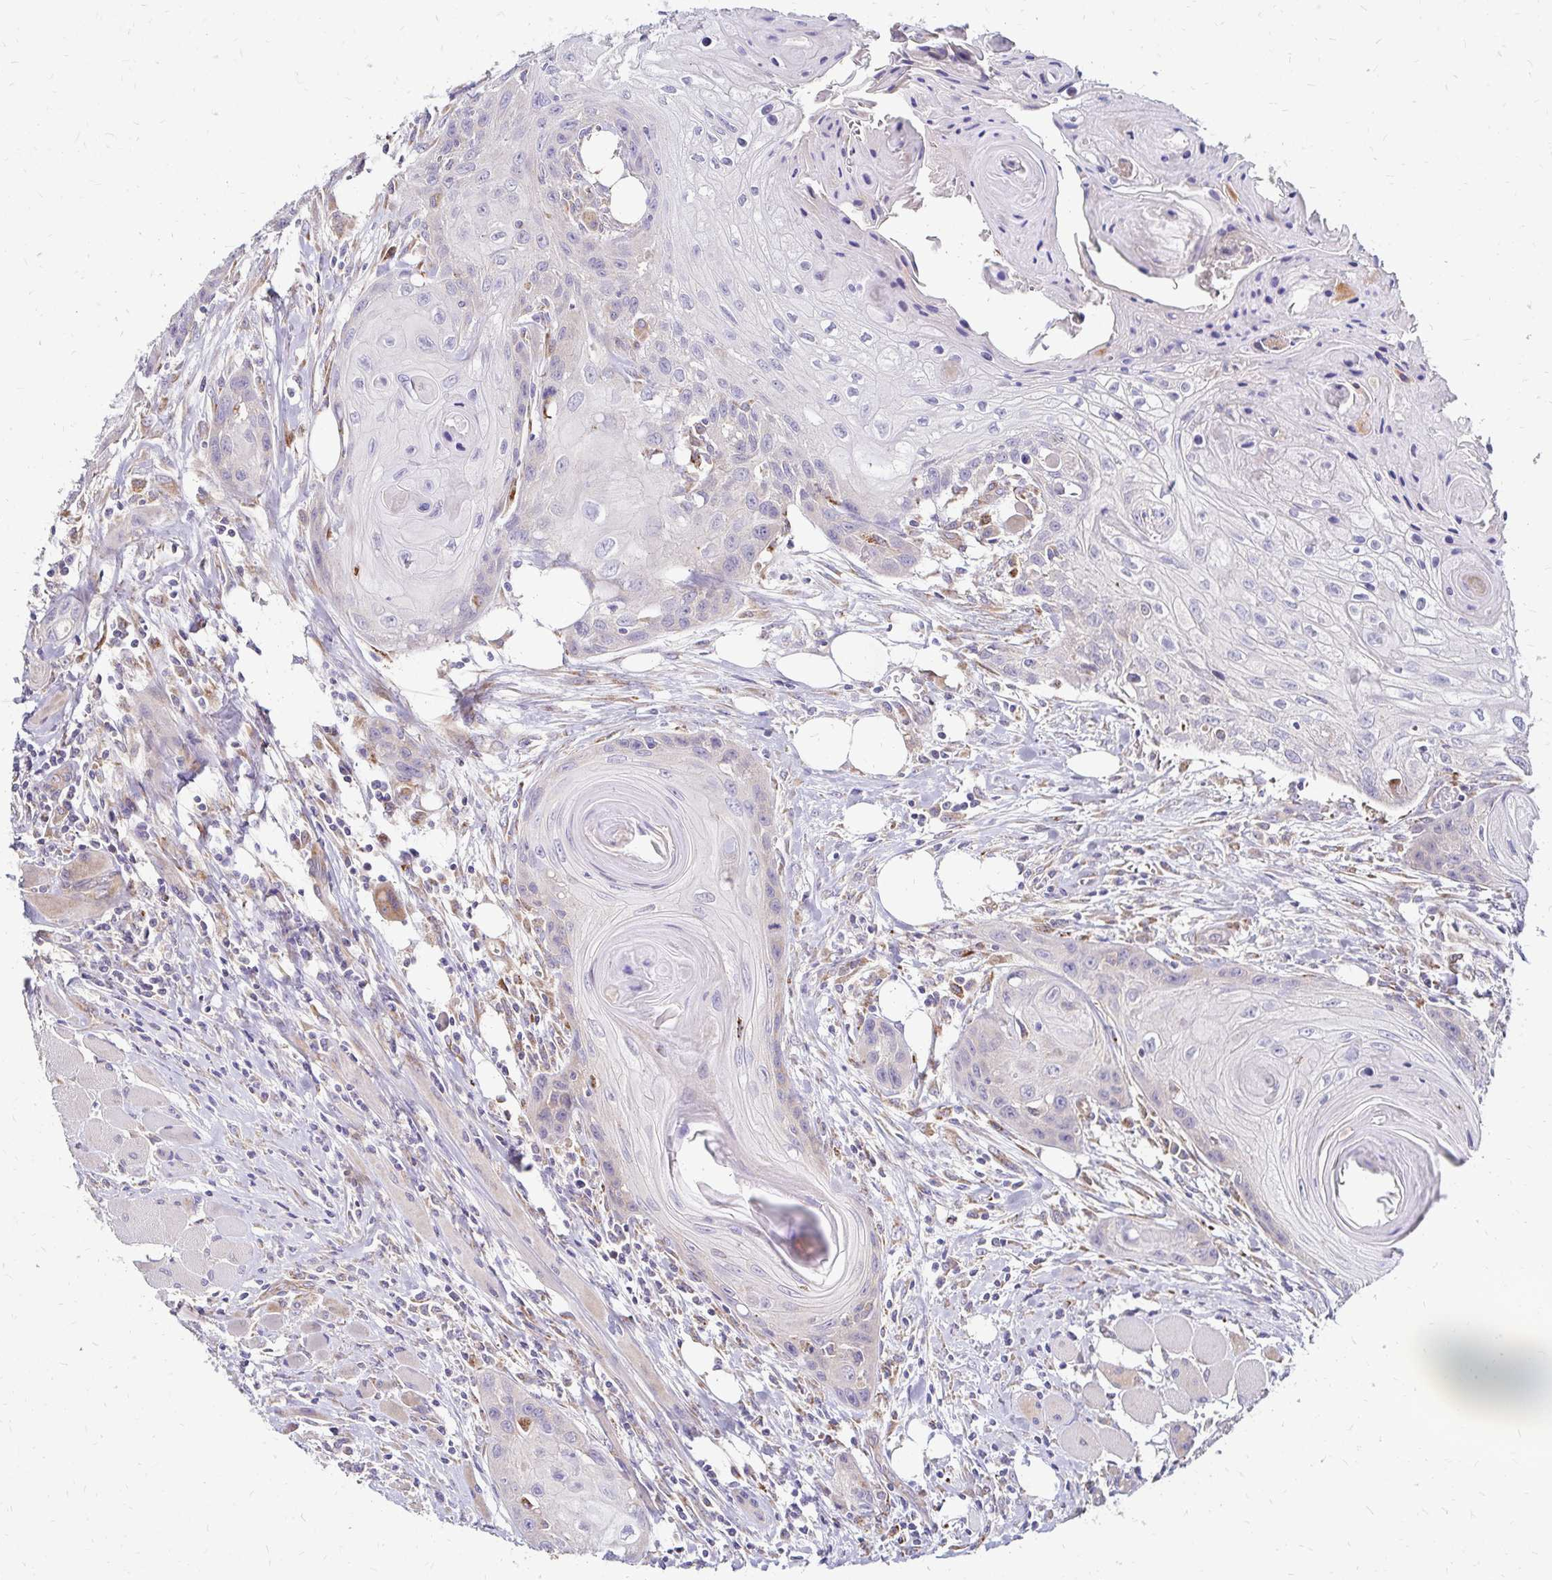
{"staining": {"intensity": "weak", "quantity": "25%-75%", "location": "cytoplasmic/membranous"}, "tissue": "head and neck cancer", "cell_type": "Tumor cells", "image_type": "cancer", "snomed": [{"axis": "morphology", "description": "Squamous cell carcinoma, NOS"}, {"axis": "topography", "description": "Oral tissue"}, {"axis": "topography", "description": "Head-Neck"}], "caption": "IHC of human head and neck cancer exhibits low levels of weak cytoplasmic/membranous expression in about 25%-75% of tumor cells.", "gene": "IDUA", "patient": {"sex": "male", "age": 58}}